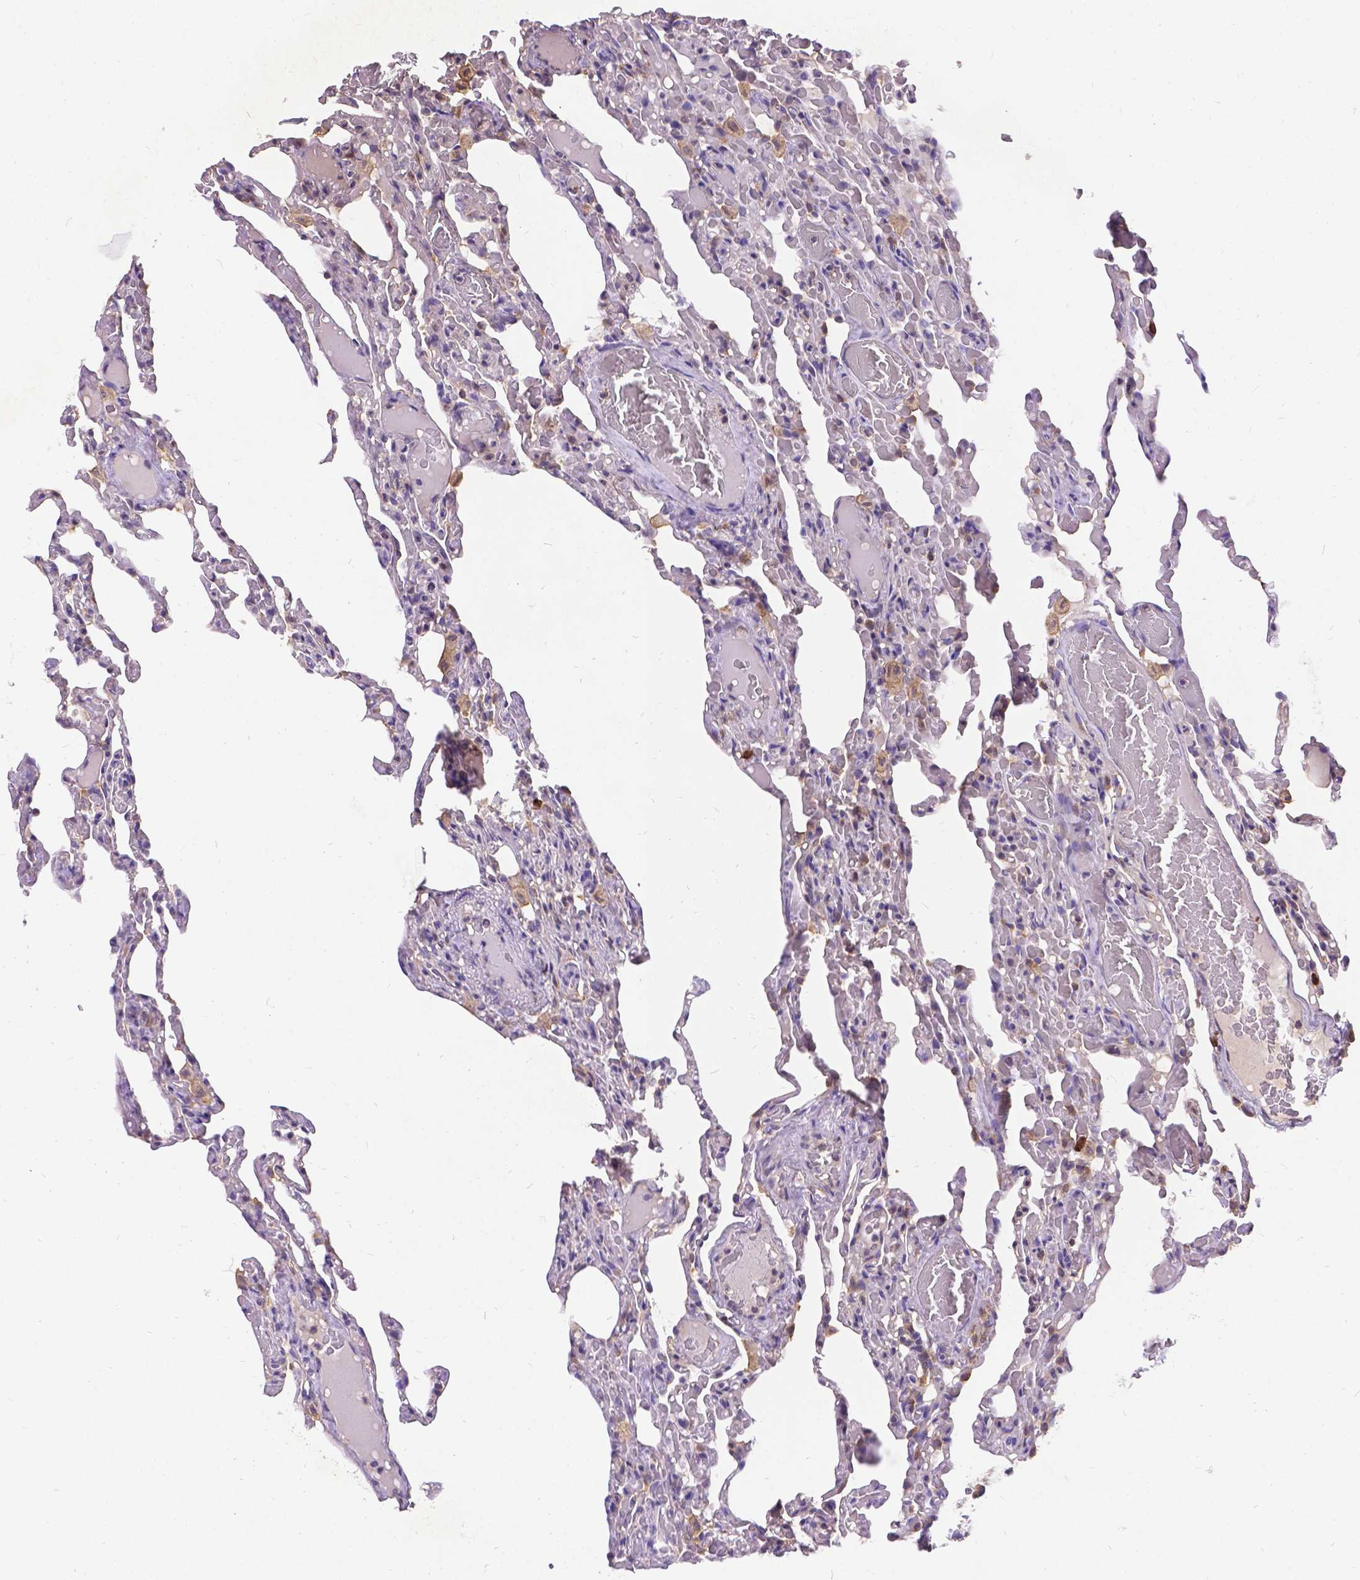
{"staining": {"intensity": "negative", "quantity": "none", "location": "none"}, "tissue": "lung", "cell_type": "Alveolar cells", "image_type": "normal", "snomed": [{"axis": "morphology", "description": "Normal tissue, NOS"}, {"axis": "topography", "description": "Lung"}], "caption": "Protein analysis of benign lung exhibits no significant expression in alveolar cells. (Brightfield microscopy of DAB immunohistochemistry (IHC) at high magnification).", "gene": "DENND6A", "patient": {"sex": "female", "age": 43}}